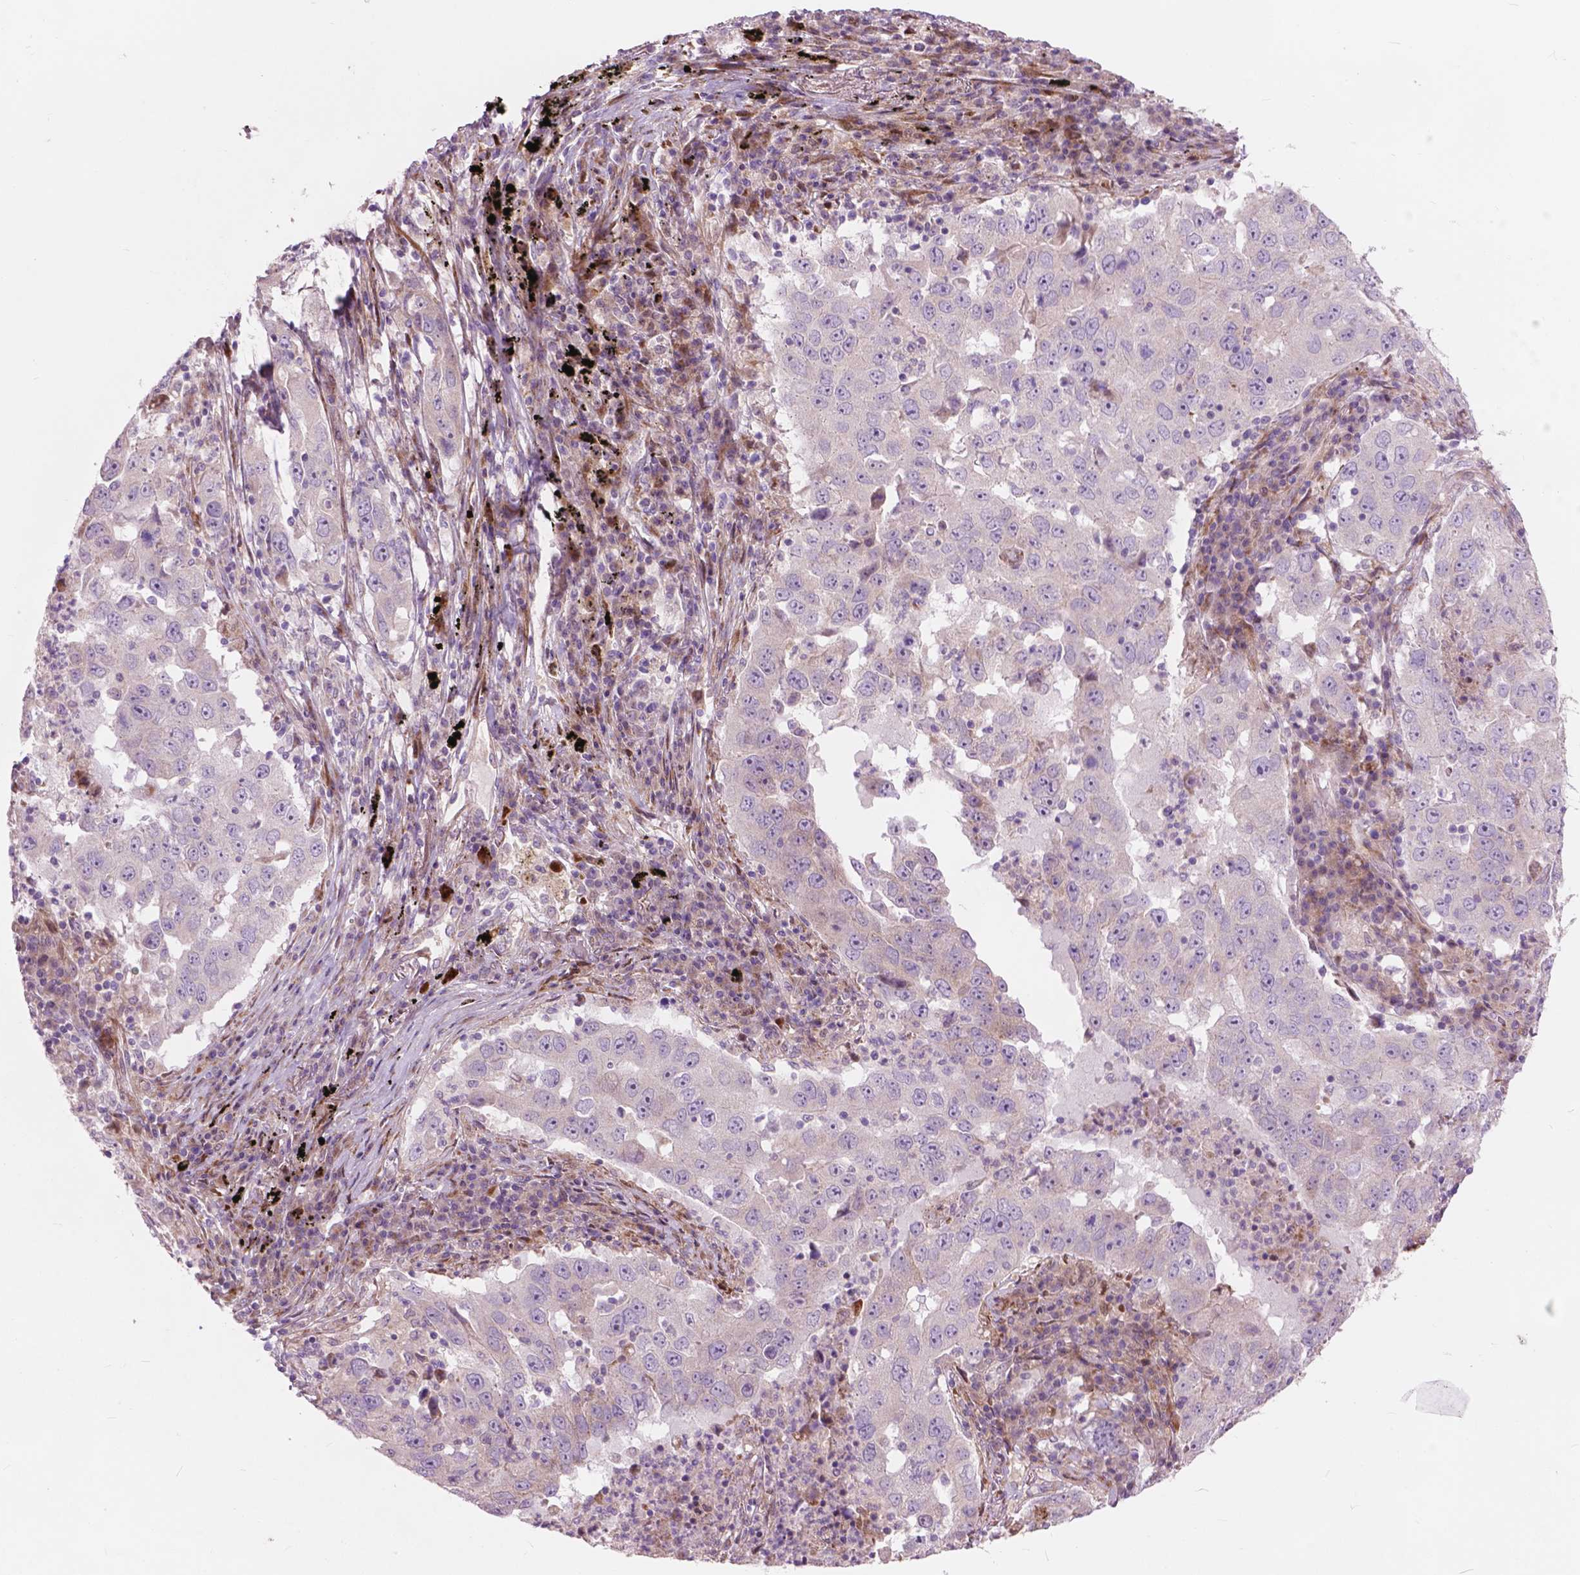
{"staining": {"intensity": "negative", "quantity": "none", "location": "none"}, "tissue": "lung cancer", "cell_type": "Tumor cells", "image_type": "cancer", "snomed": [{"axis": "morphology", "description": "Adenocarcinoma, NOS"}, {"axis": "topography", "description": "Lung"}], "caption": "The image reveals no staining of tumor cells in lung cancer (adenocarcinoma). Brightfield microscopy of immunohistochemistry stained with DAB (brown) and hematoxylin (blue), captured at high magnification.", "gene": "MORN1", "patient": {"sex": "male", "age": 73}}